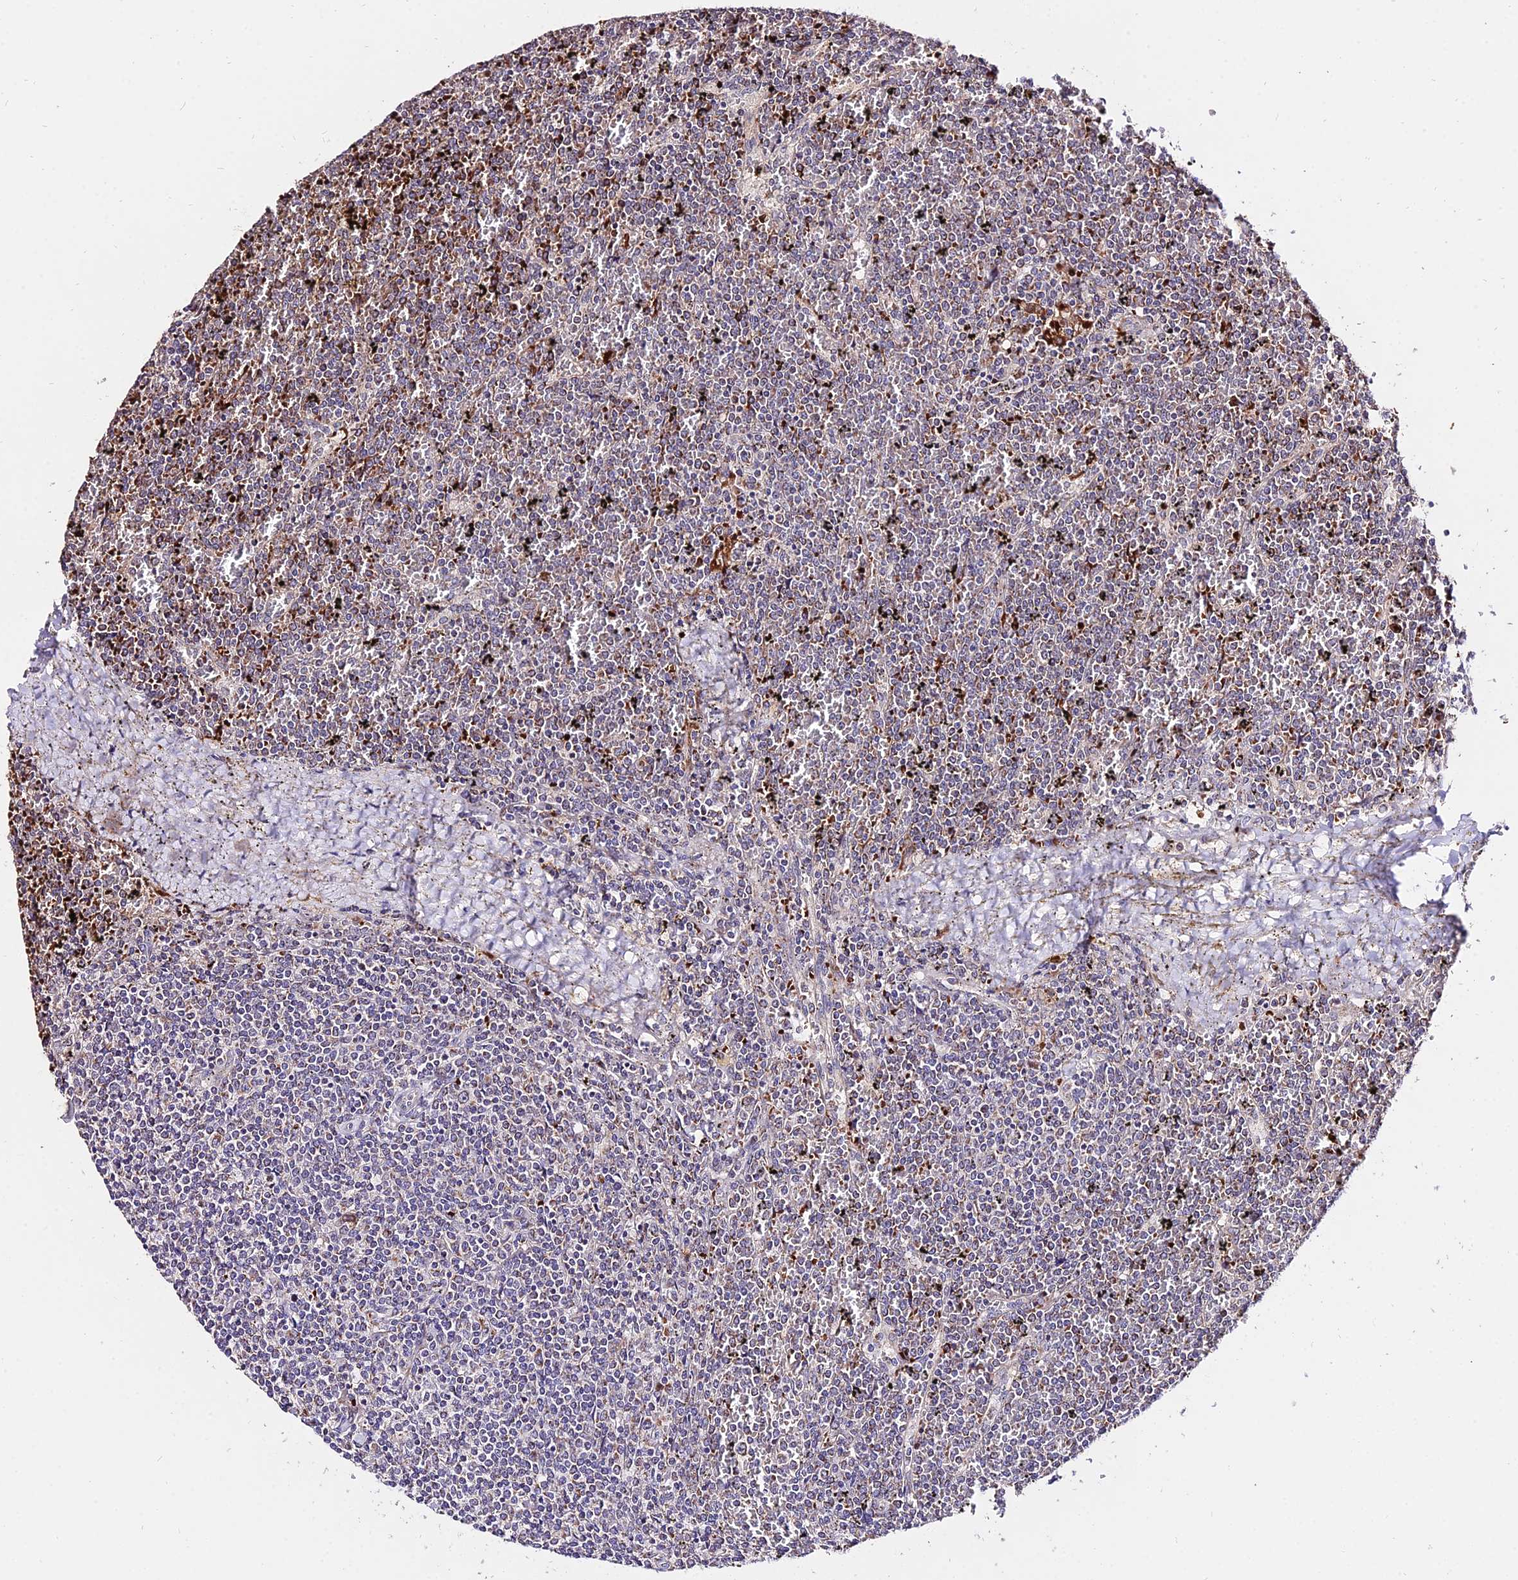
{"staining": {"intensity": "negative", "quantity": "none", "location": "none"}, "tissue": "lymphoma", "cell_type": "Tumor cells", "image_type": "cancer", "snomed": [{"axis": "morphology", "description": "Malignant lymphoma, non-Hodgkin's type, Low grade"}, {"axis": "topography", "description": "Spleen"}], "caption": "An image of human low-grade malignant lymphoma, non-Hodgkin's type is negative for staining in tumor cells.", "gene": "WDR5B", "patient": {"sex": "female", "age": 19}}